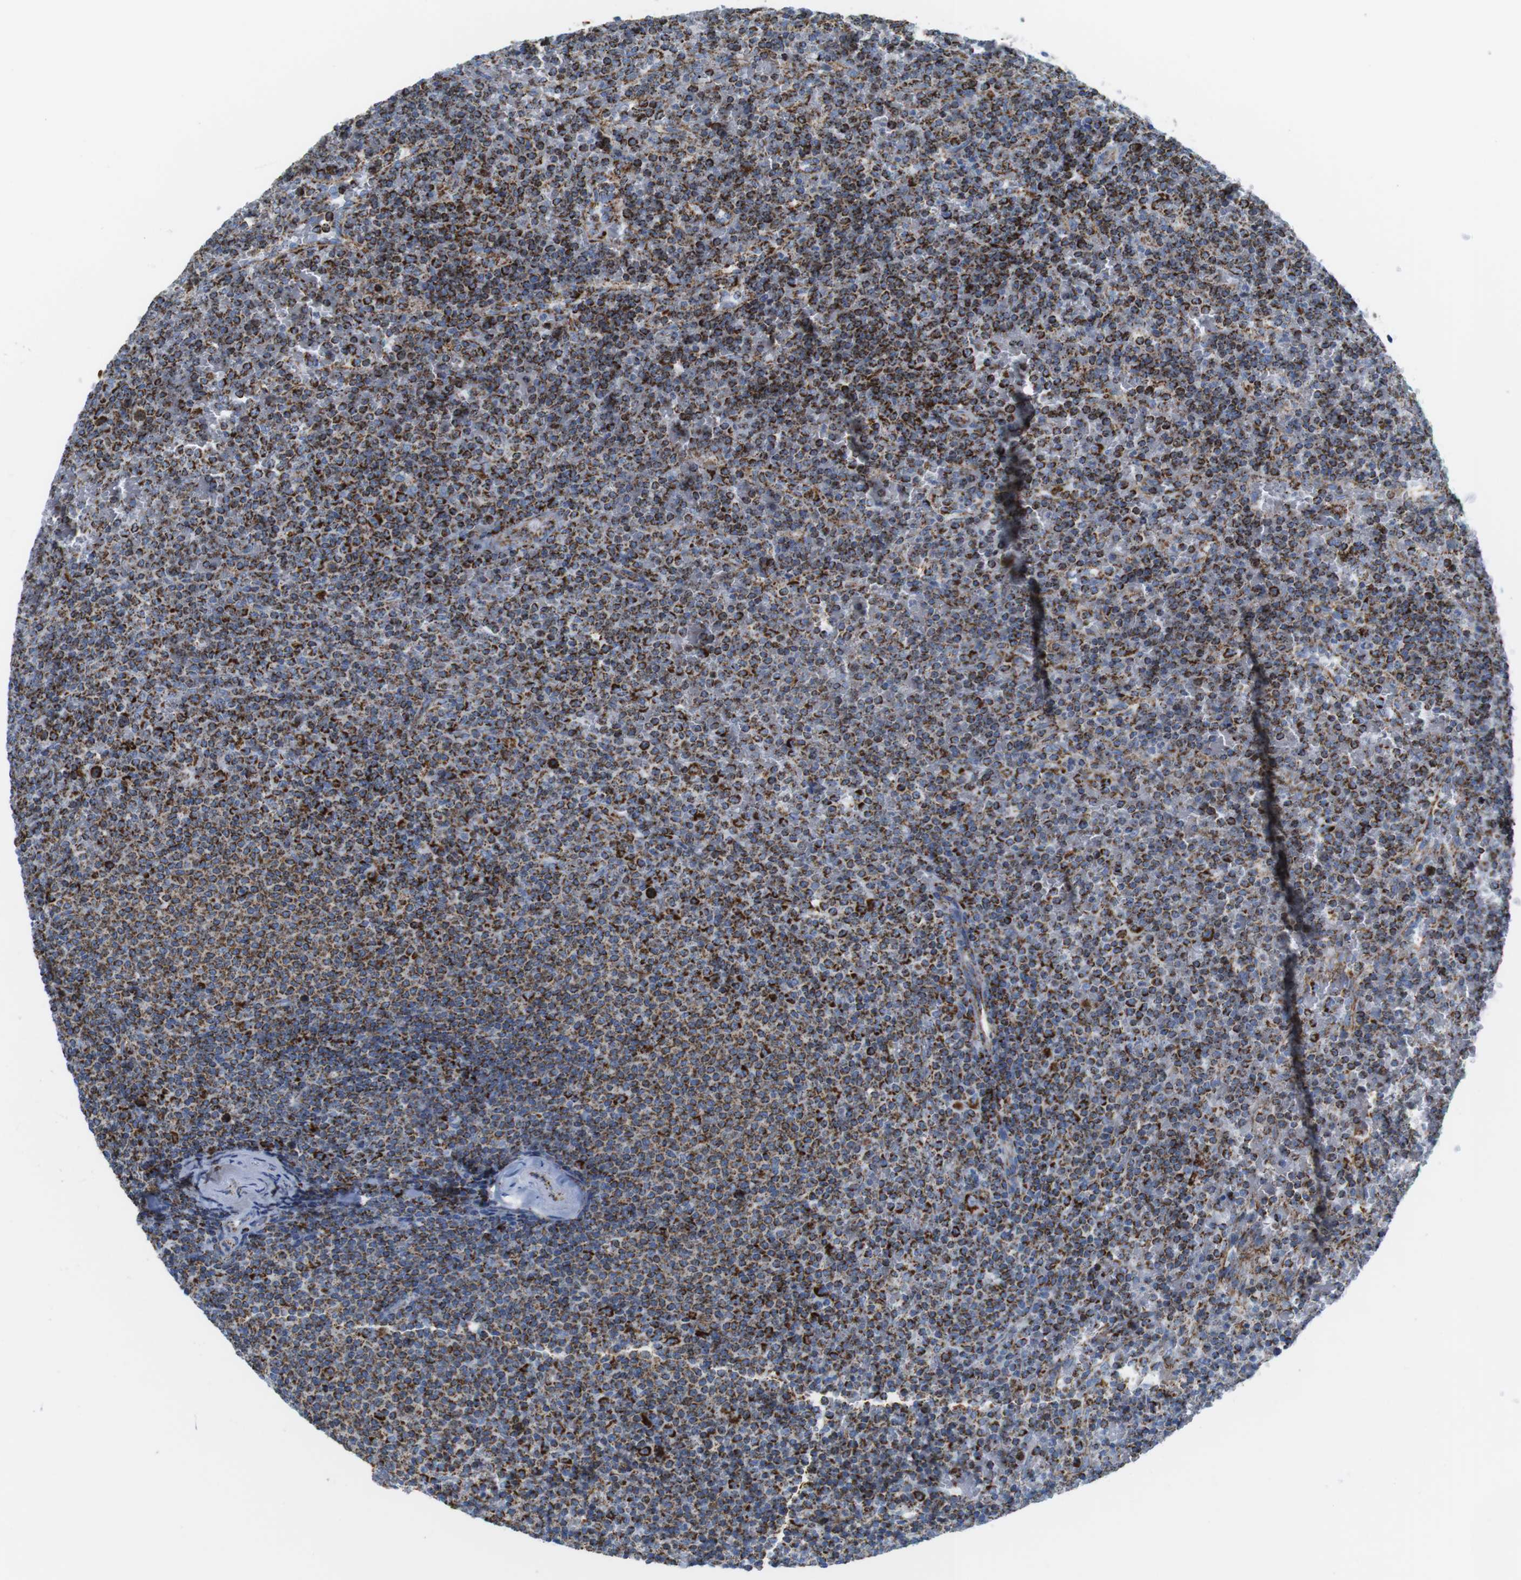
{"staining": {"intensity": "strong", "quantity": ">75%", "location": "cytoplasmic/membranous"}, "tissue": "lymphoma", "cell_type": "Tumor cells", "image_type": "cancer", "snomed": [{"axis": "morphology", "description": "Malignant lymphoma, non-Hodgkin's type, Low grade"}, {"axis": "topography", "description": "Spleen"}], "caption": "Protein staining of lymphoma tissue exhibits strong cytoplasmic/membranous positivity in approximately >75% of tumor cells.", "gene": "ATP5PO", "patient": {"sex": "female", "age": 77}}